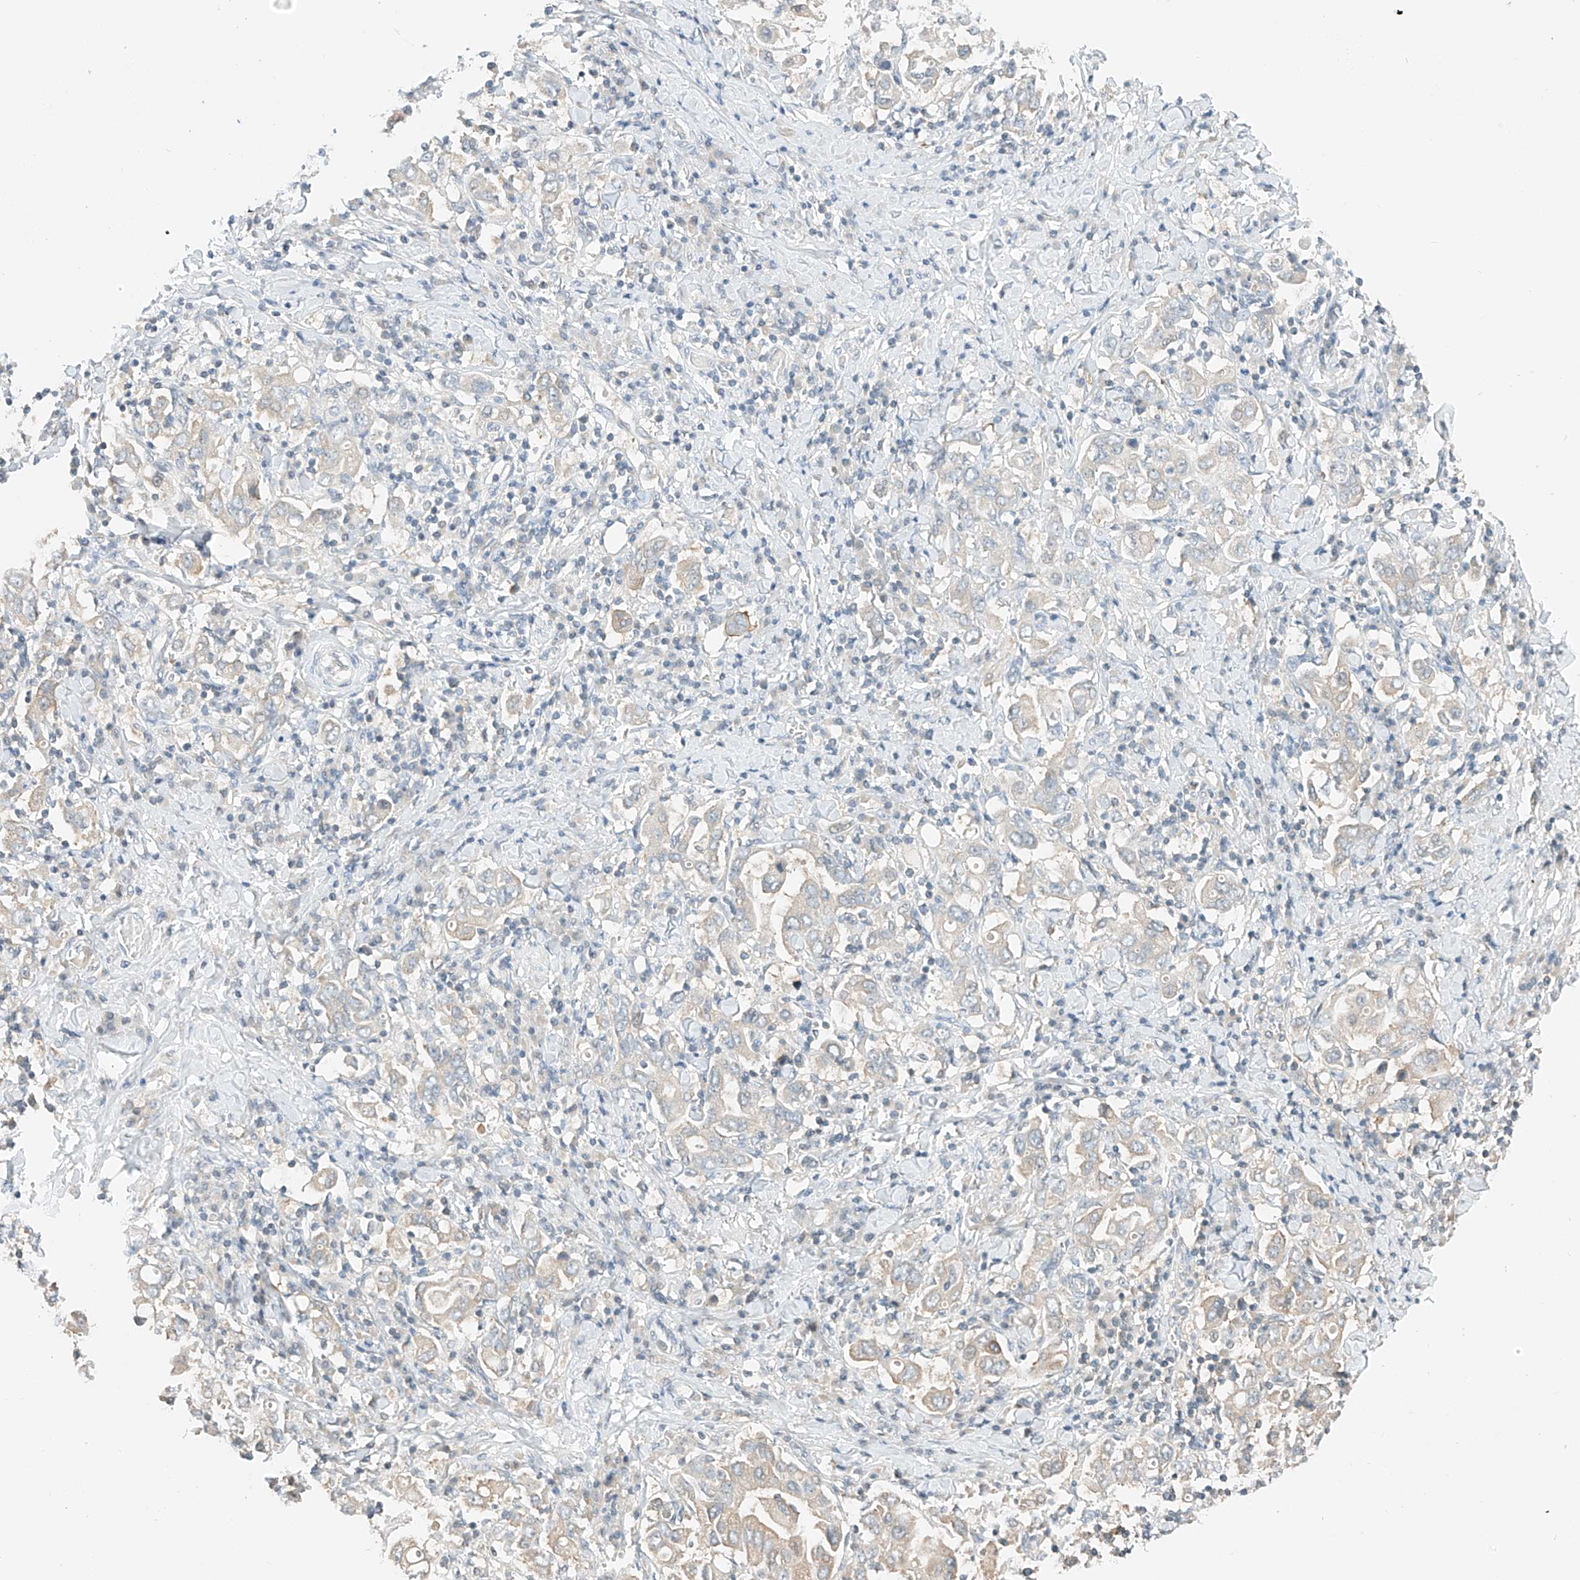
{"staining": {"intensity": "weak", "quantity": "<25%", "location": "cytoplasmic/membranous"}, "tissue": "stomach cancer", "cell_type": "Tumor cells", "image_type": "cancer", "snomed": [{"axis": "morphology", "description": "Adenocarcinoma, NOS"}, {"axis": "topography", "description": "Stomach, upper"}], "caption": "DAB (3,3'-diaminobenzidine) immunohistochemical staining of human stomach adenocarcinoma demonstrates no significant expression in tumor cells. (DAB IHC with hematoxylin counter stain).", "gene": "PPA2", "patient": {"sex": "male", "age": 62}}